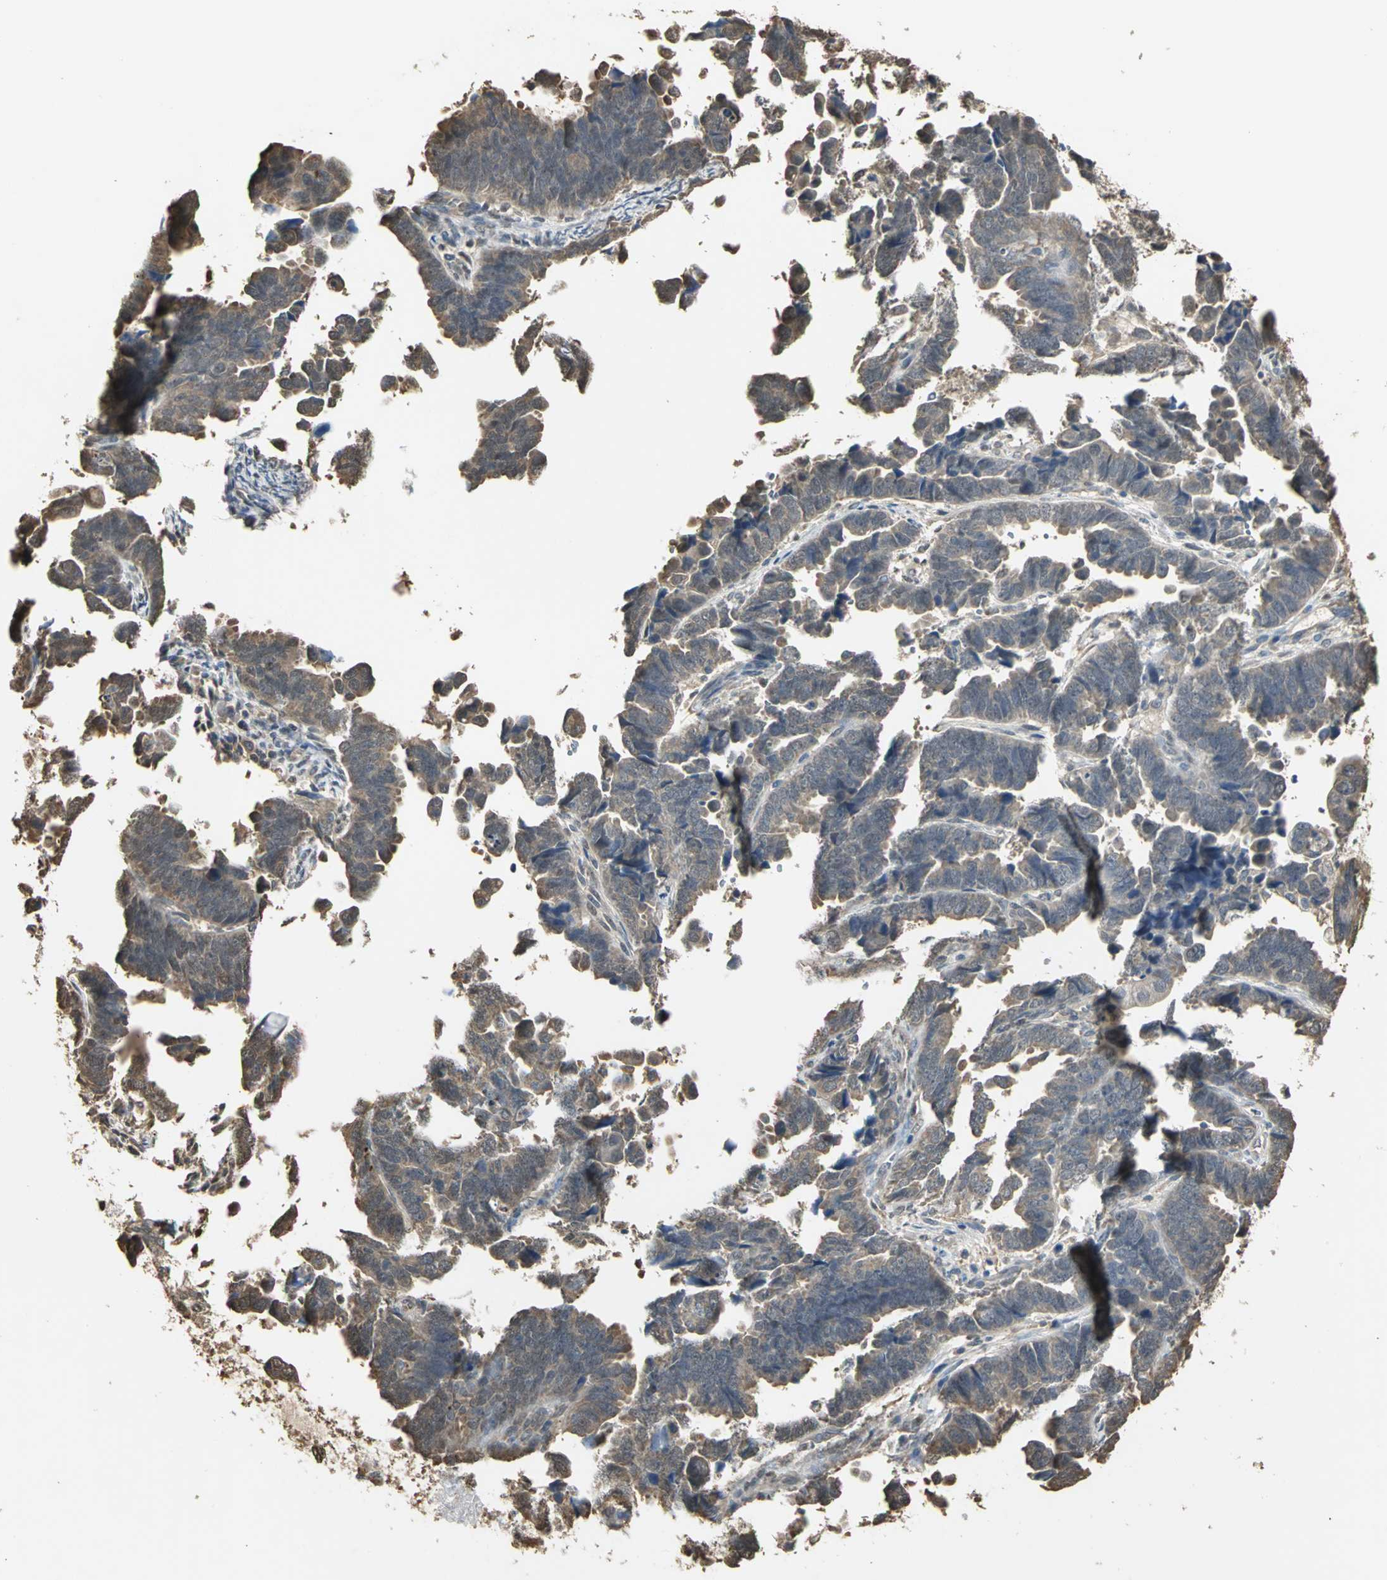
{"staining": {"intensity": "moderate", "quantity": ">75%", "location": "cytoplasmic/membranous"}, "tissue": "endometrial cancer", "cell_type": "Tumor cells", "image_type": "cancer", "snomed": [{"axis": "morphology", "description": "Adenocarcinoma, NOS"}, {"axis": "topography", "description": "Endometrium"}], "caption": "A micrograph of endometrial adenocarcinoma stained for a protein demonstrates moderate cytoplasmic/membranous brown staining in tumor cells.", "gene": "PARK7", "patient": {"sex": "female", "age": 75}}